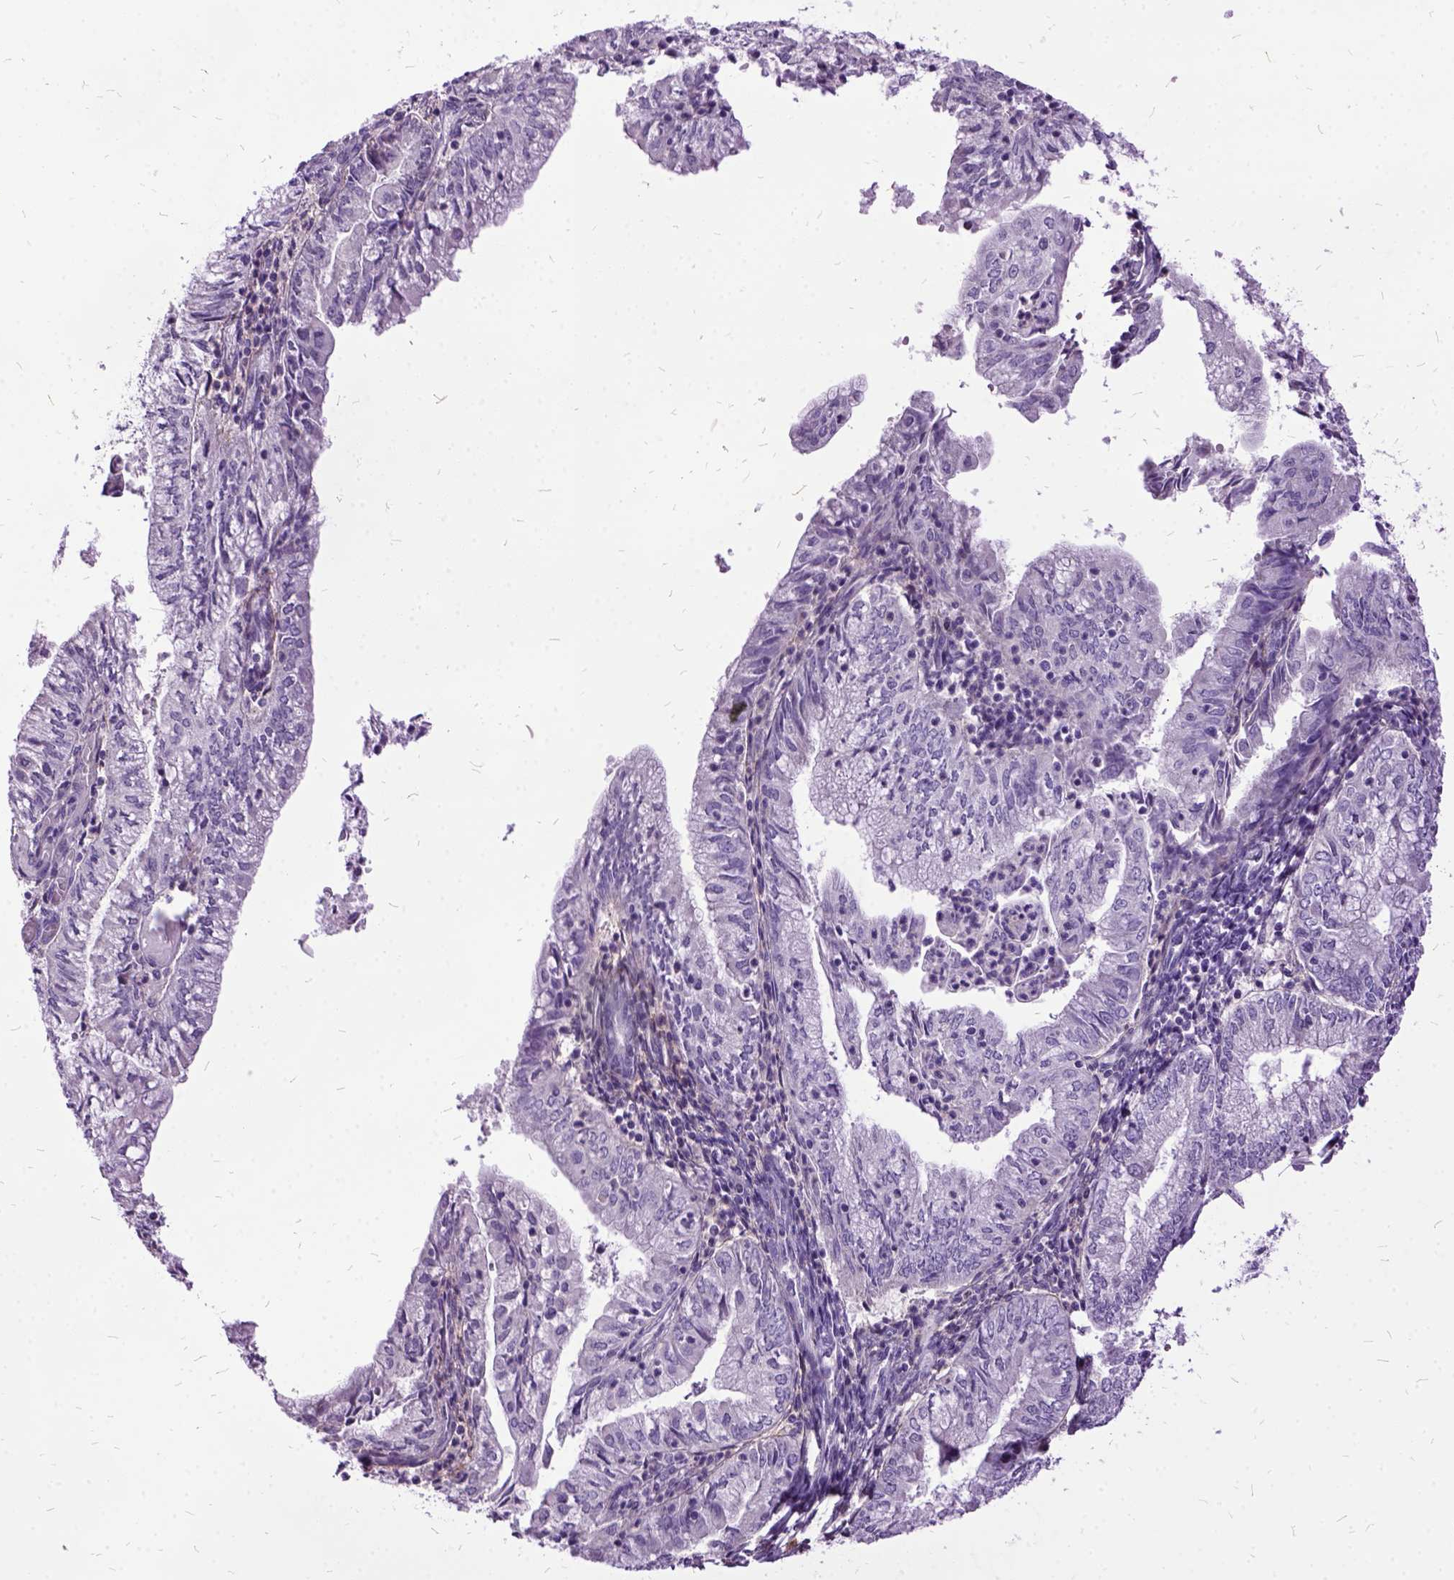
{"staining": {"intensity": "negative", "quantity": "none", "location": "none"}, "tissue": "endometrial cancer", "cell_type": "Tumor cells", "image_type": "cancer", "snomed": [{"axis": "morphology", "description": "Adenocarcinoma, NOS"}, {"axis": "topography", "description": "Endometrium"}], "caption": "Immunohistochemical staining of human endometrial cancer (adenocarcinoma) exhibits no significant staining in tumor cells.", "gene": "MME", "patient": {"sex": "female", "age": 55}}